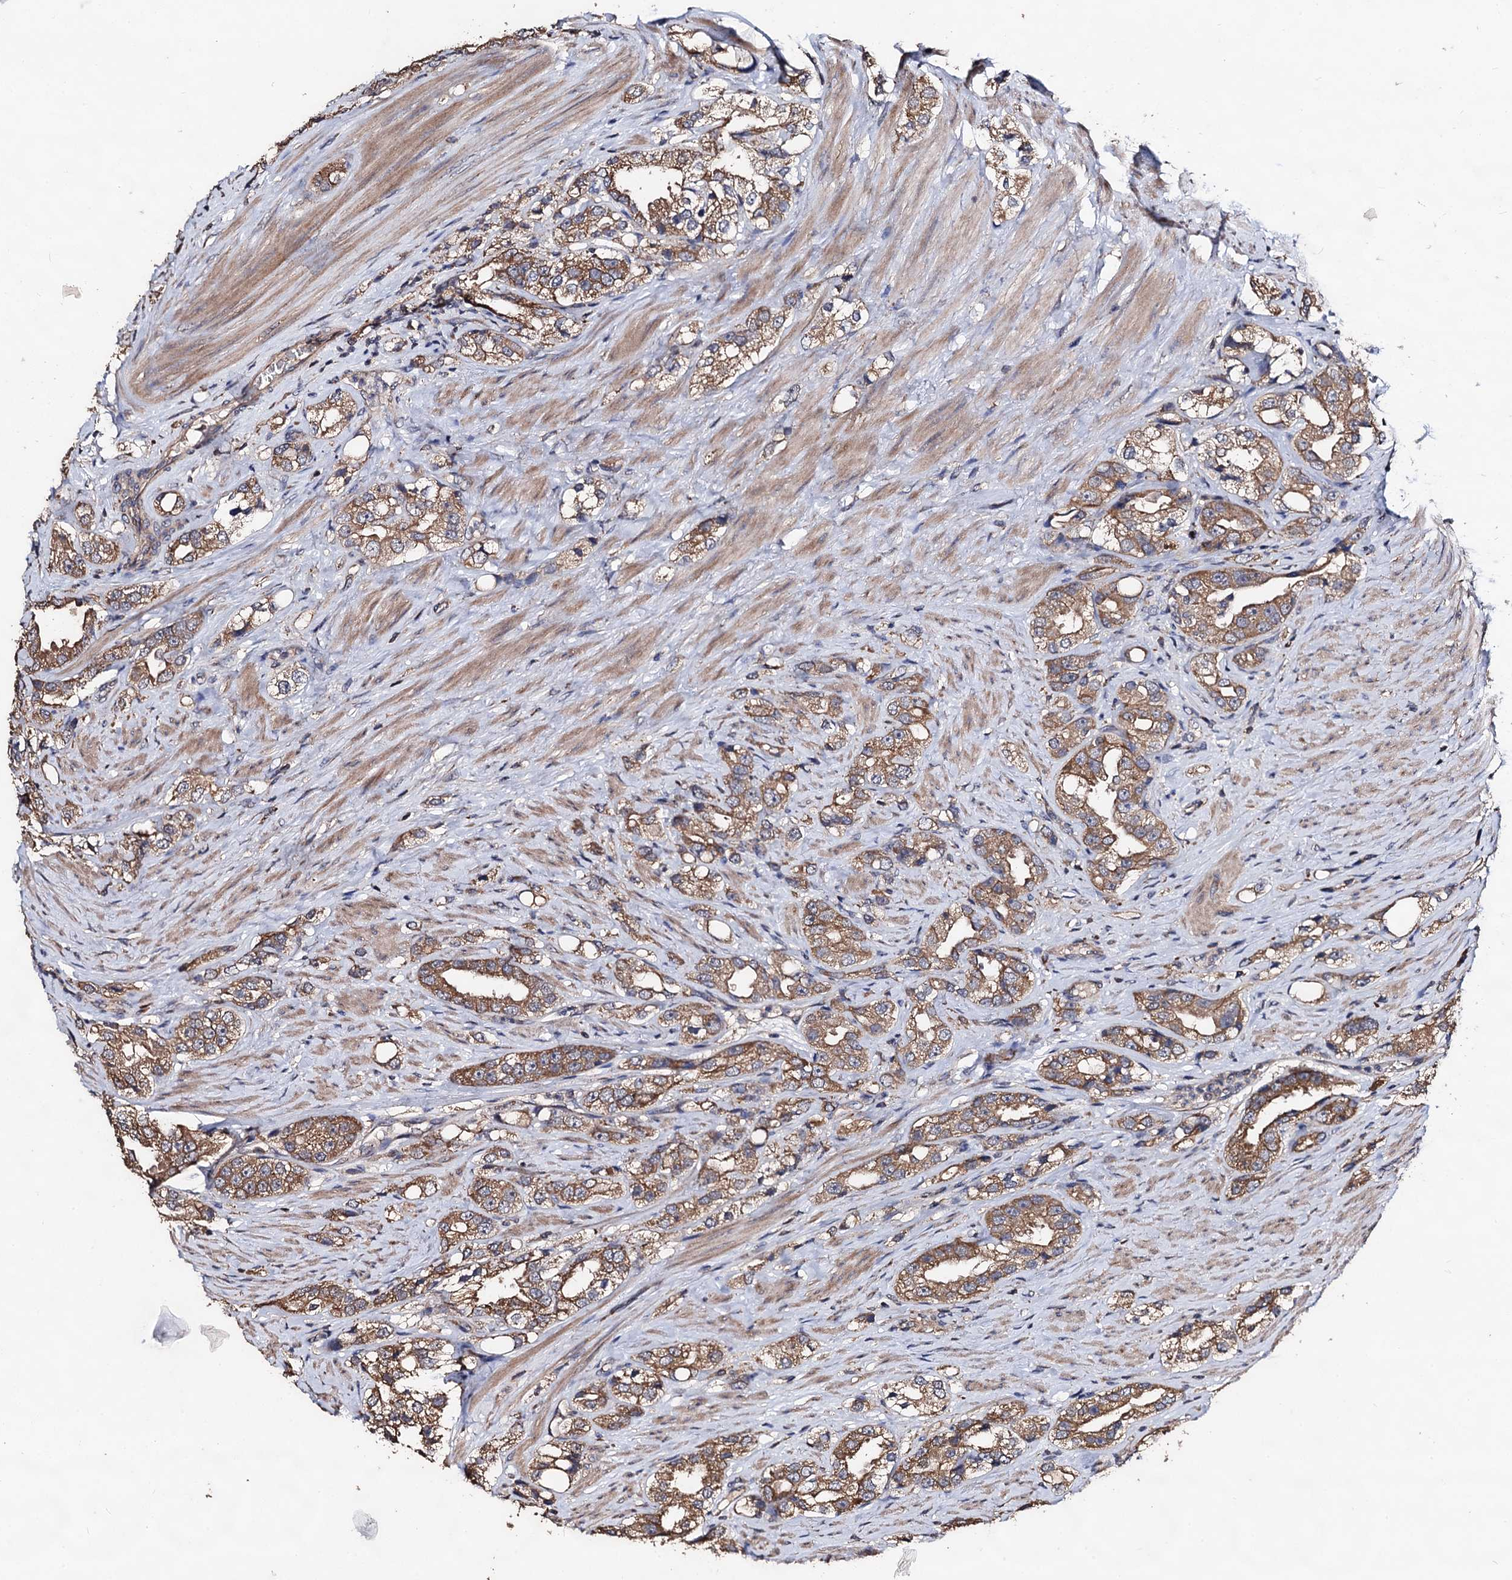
{"staining": {"intensity": "moderate", "quantity": ">75%", "location": "cytoplasmic/membranous"}, "tissue": "prostate cancer", "cell_type": "Tumor cells", "image_type": "cancer", "snomed": [{"axis": "morphology", "description": "Adenocarcinoma, NOS"}, {"axis": "topography", "description": "Prostate"}], "caption": "IHC (DAB (3,3'-diaminobenzidine)) staining of human prostate cancer displays moderate cytoplasmic/membranous protein staining in about >75% of tumor cells.", "gene": "PPTC7", "patient": {"sex": "male", "age": 79}}